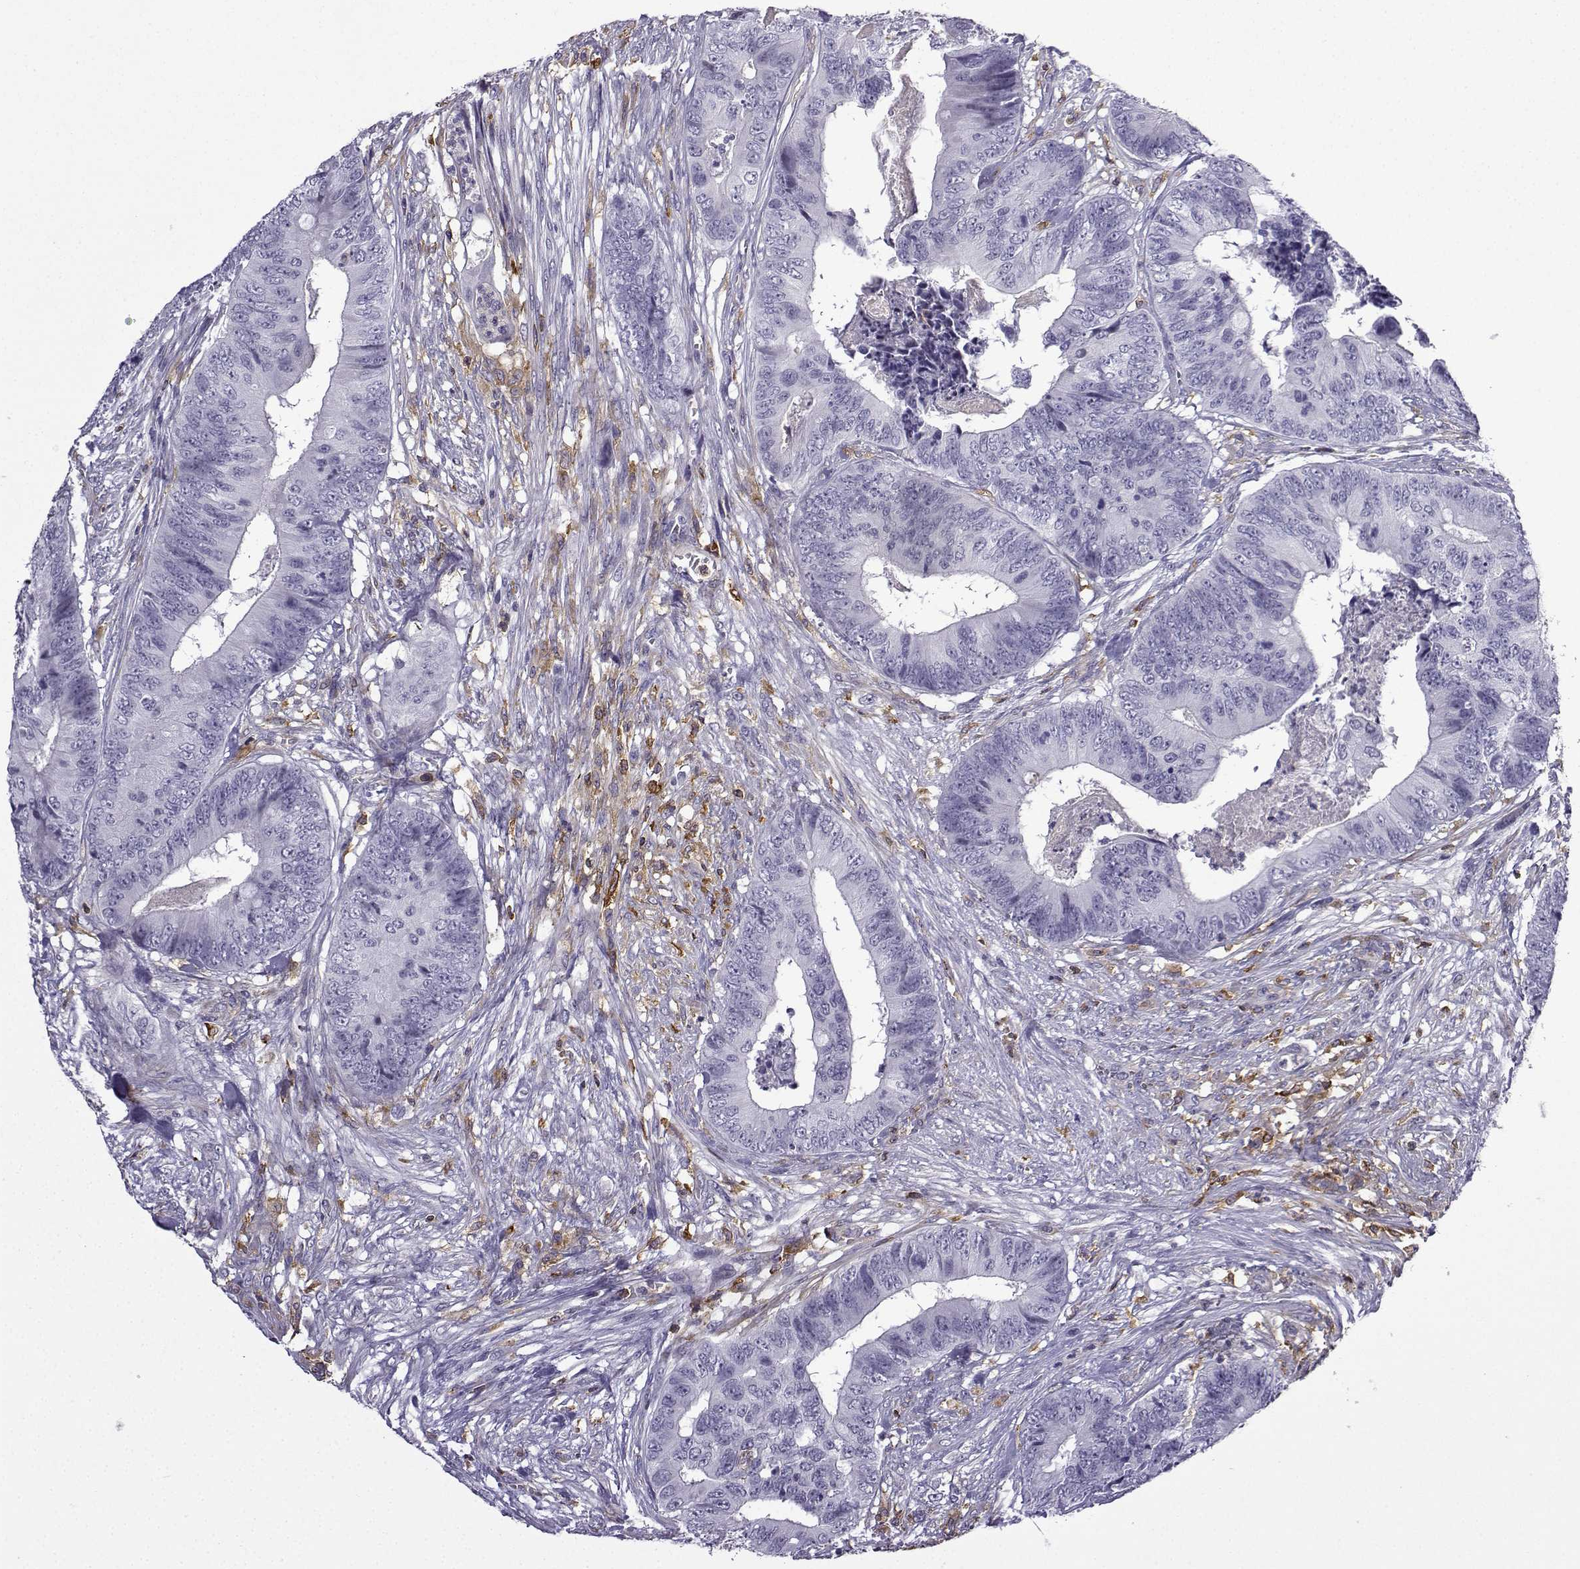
{"staining": {"intensity": "negative", "quantity": "none", "location": "none"}, "tissue": "colorectal cancer", "cell_type": "Tumor cells", "image_type": "cancer", "snomed": [{"axis": "morphology", "description": "Adenocarcinoma, NOS"}, {"axis": "topography", "description": "Colon"}], "caption": "There is no significant positivity in tumor cells of colorectal cancer.", "gene": "DOCK10", "patient": {"sex": "male", "age": 84}}